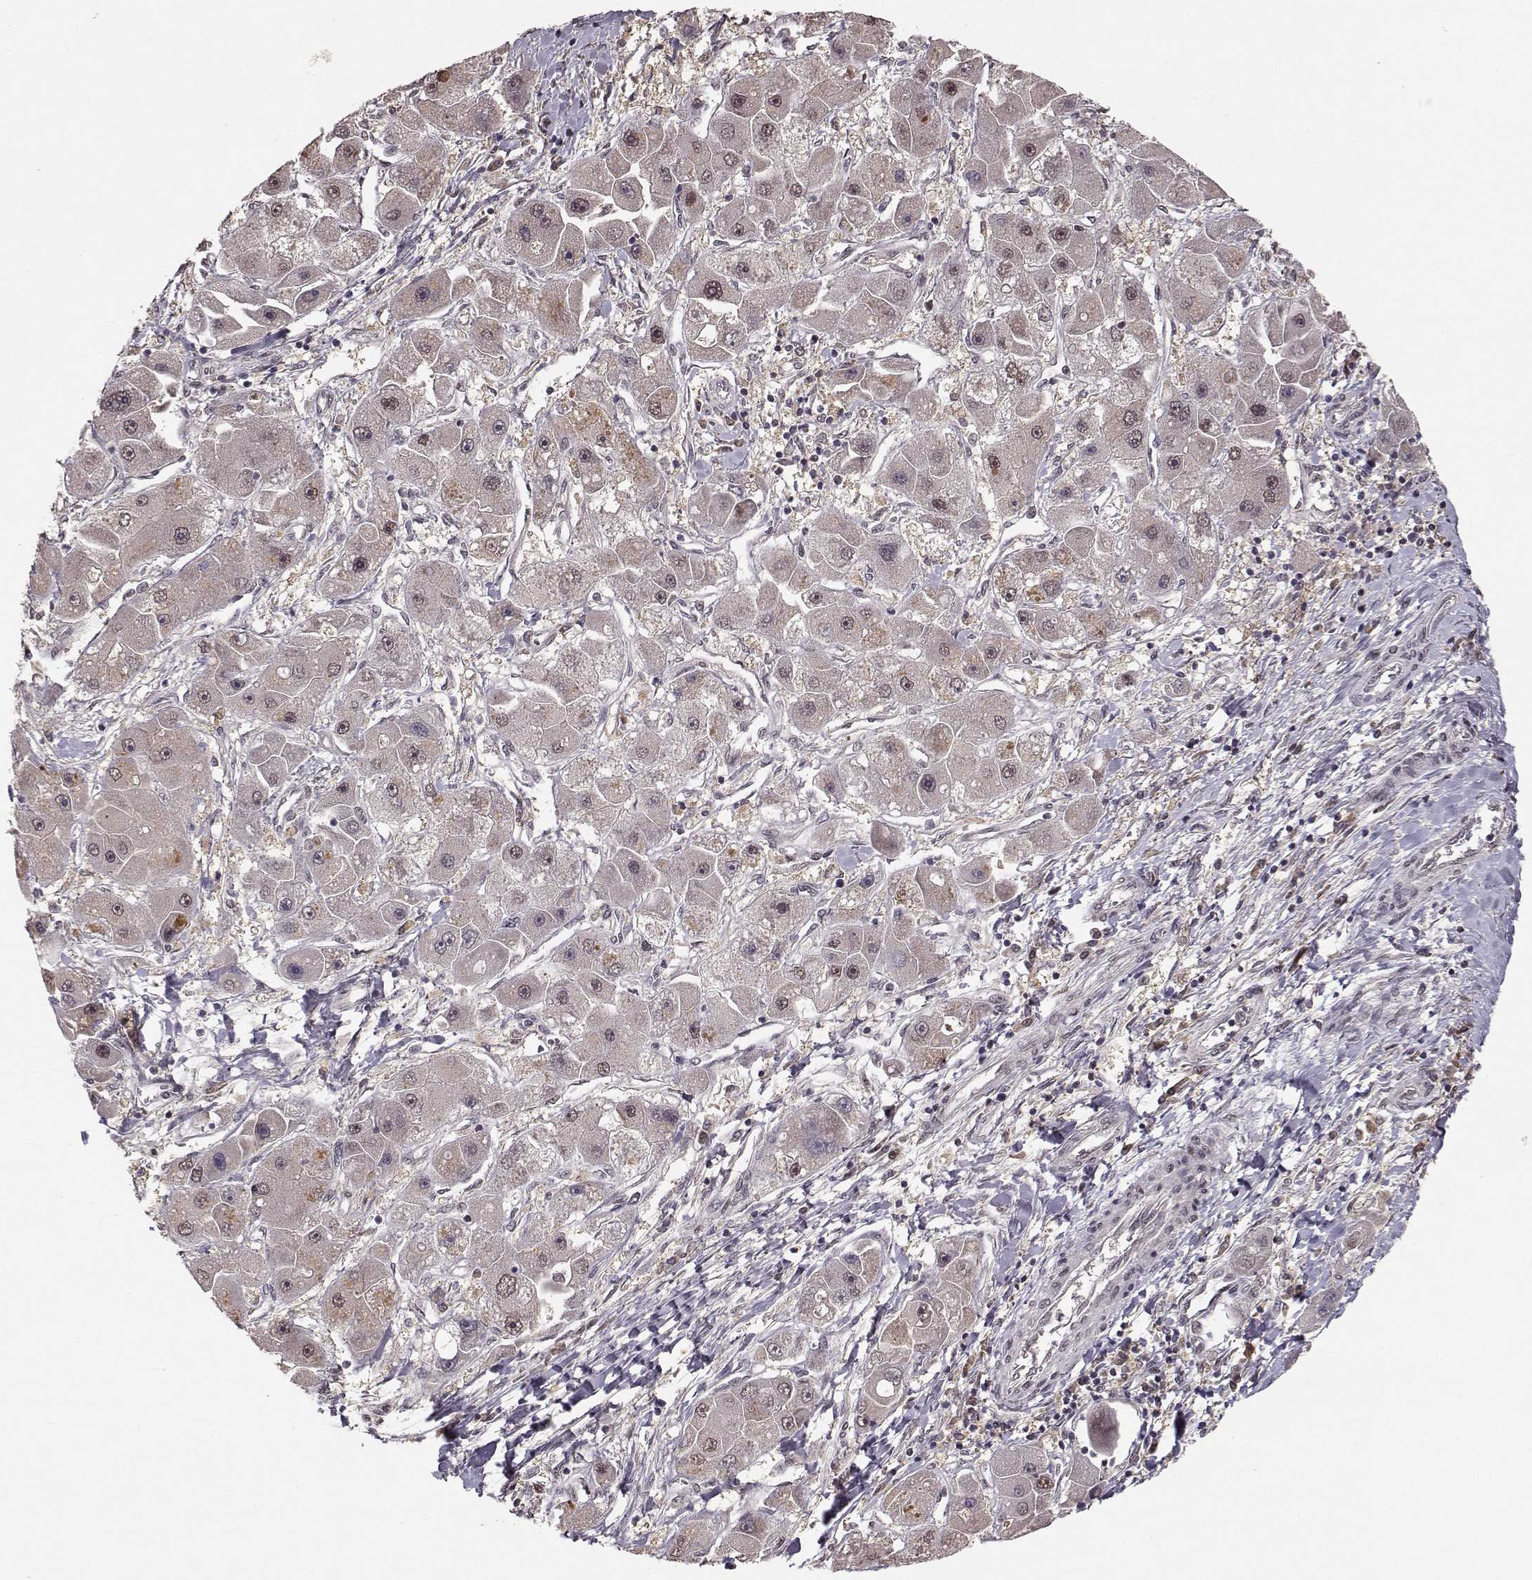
{"staining": {"intensity": "moderate", "quantity": "<25%", "location": "cytoplasmic/membranous"}, "tissue": "liver cancer", "cell_type": "Tumor cells", "image_type": "cancer", "snomed": [{"axis": "morphology", "description": "Carcinoma, Hepatocellular, NOS"}, {"axis": "topography", "description": "Liver"}], "caption": "Immunohistochemical staining of liver hepatocellular carcinoma displays low levels of moderate cytoplasmic/membranous protein expression in approximately <25% of tumor cells.", "gene": "PLEKHG3", "patient": {"sex": "male", "age": 24}}